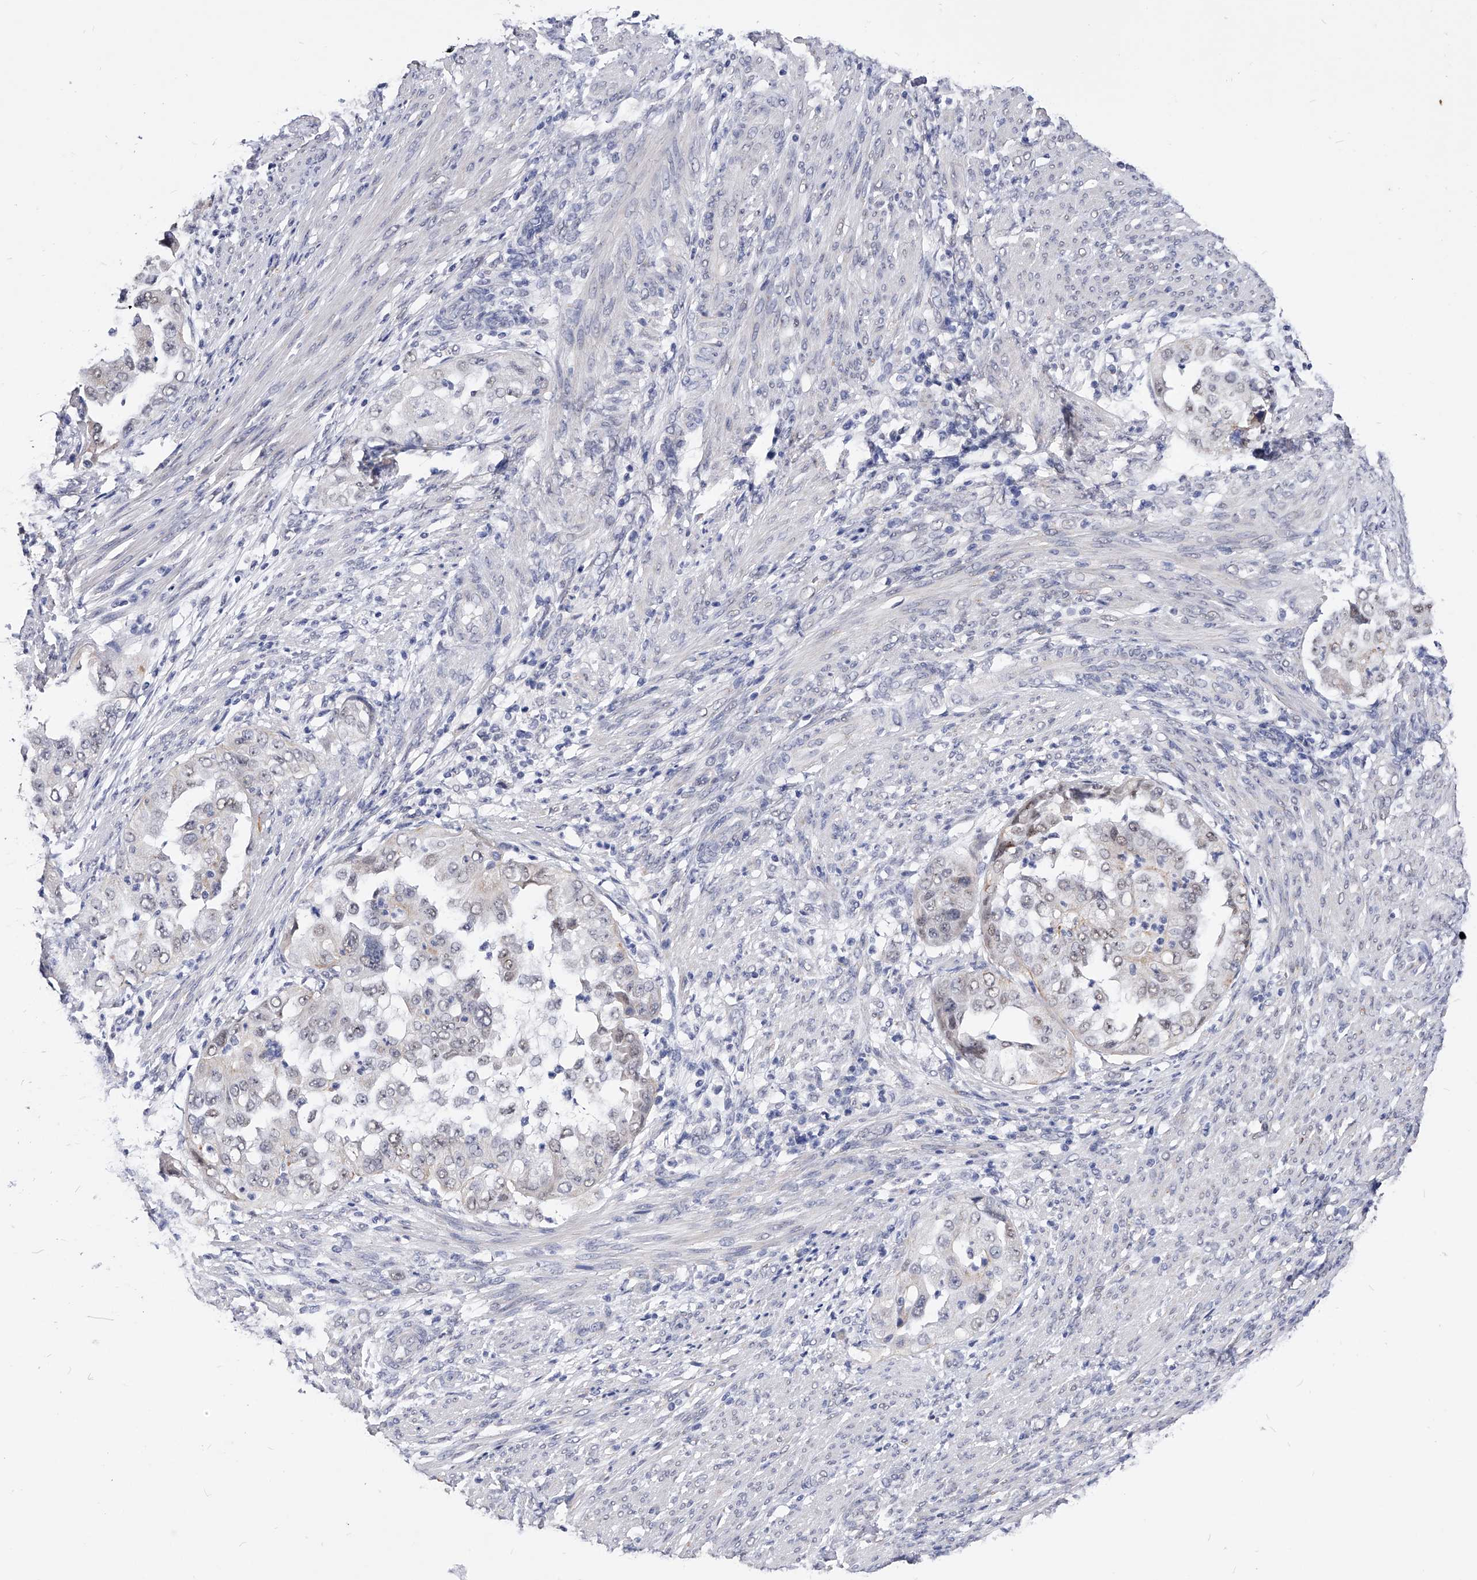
{"staining": {"intensity": "weak", "quantity": "<25%", "location": "nuclear"}, "tissue": "endometrial cancer", "cell_type": "Tumor cells", "image_type": "cancer", "snomed": [{"axis": "morphology", "description": "Adenocarcinoma, NOS"}, {"axis": "topography", "description": "Endometrium"}], "caption": "Immunohistochemical staining of human endometrial cancer (adenocarcinoma) demonstrates no significant expression in tumor cells. Nuclei are stained in blue.", "gene": "ZNF529", "patient": {"sex": "female", "age": 85}}